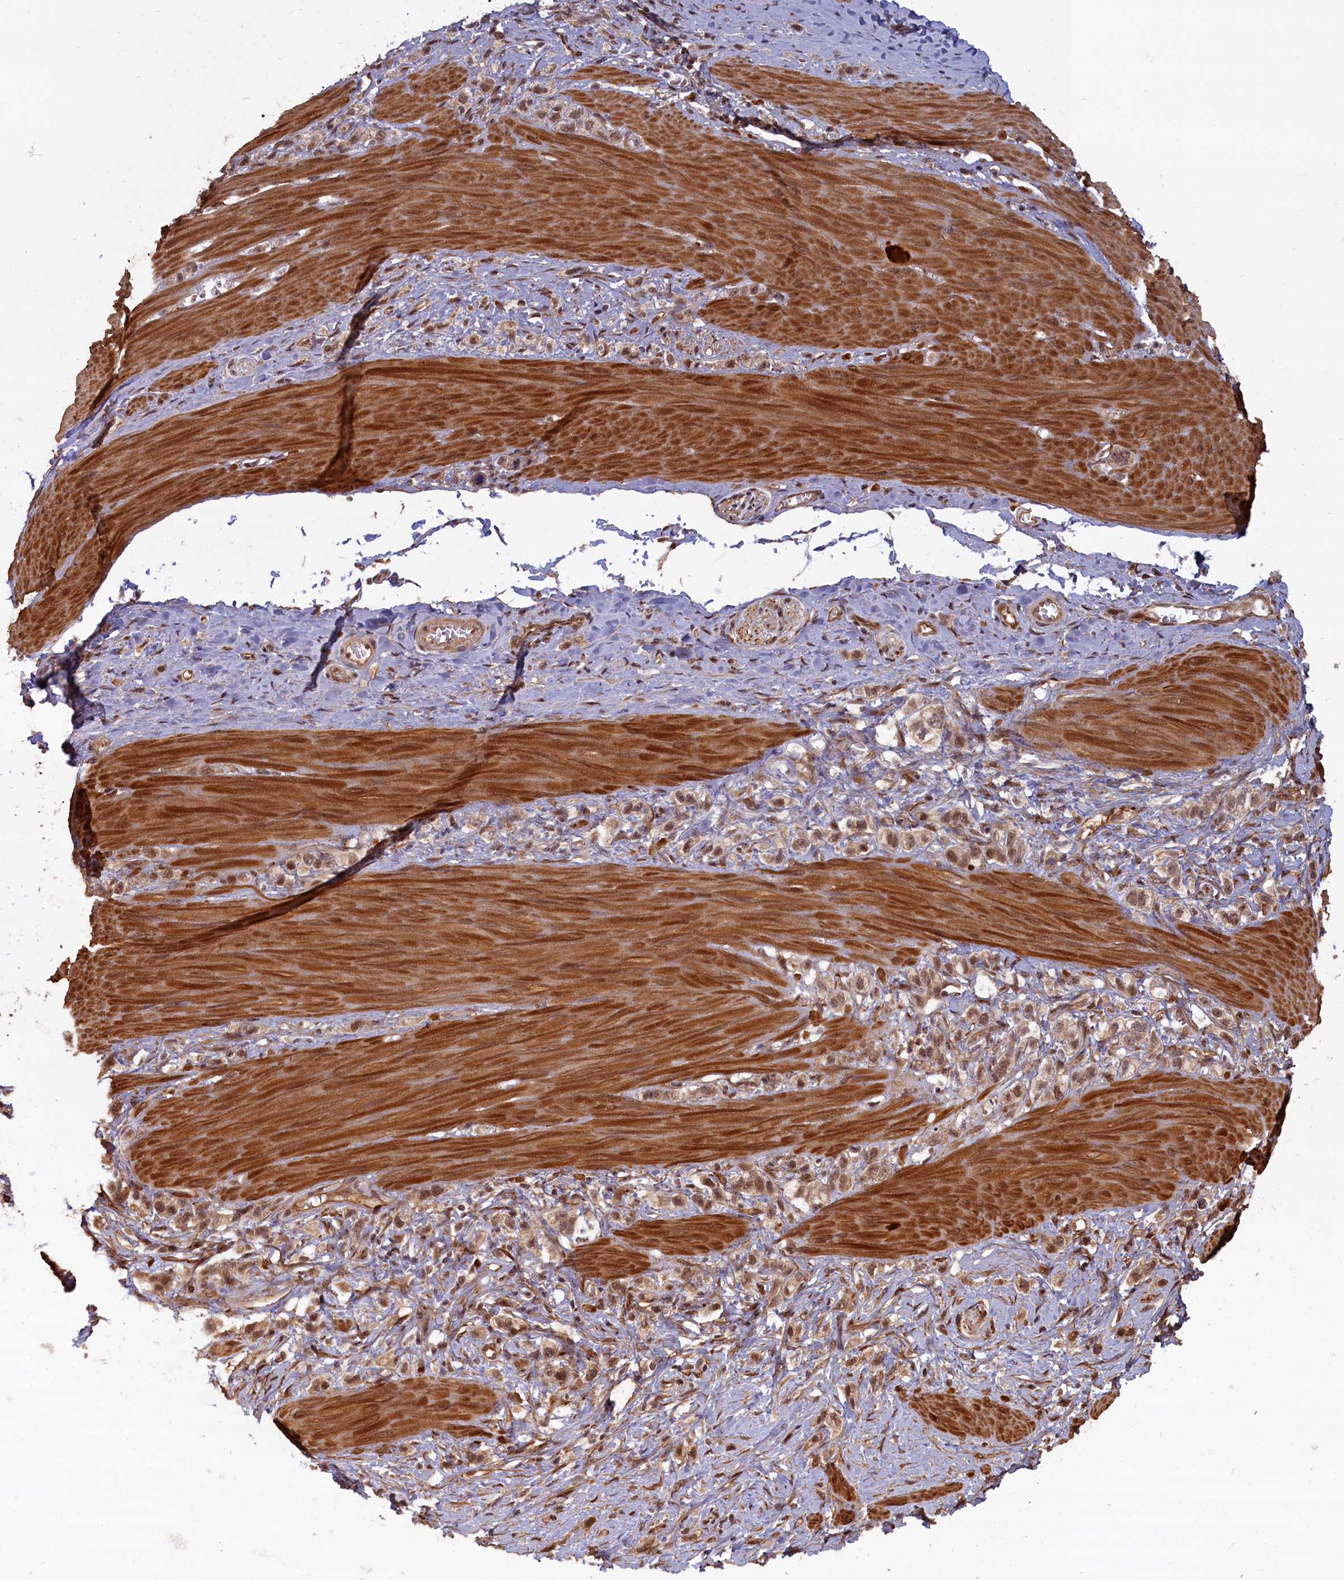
{"staining": {"intensity": "moderate", "quantity": ">75%", "location": "cytoplasmic/membranous,nuclear"}, "tissue": "stomach cancer", "cell_type": "Tumor cells", "image_type": "cancer", "snomed": [{"axis": "morphology", "description": "Adenocarcinoma, NOS"}, {"axis": "topography", "description": "Stomach"}], "caption": "An immunohistochemistry image of tumor tissue is shown. Protein staining in brown highlights moderate cytoplasmic/membranous and nuclear positivity in stomach adenocarcinoma within tumor cells.", "gene": "HIF3A", "patient": {"sex": "female", "age": 65}}